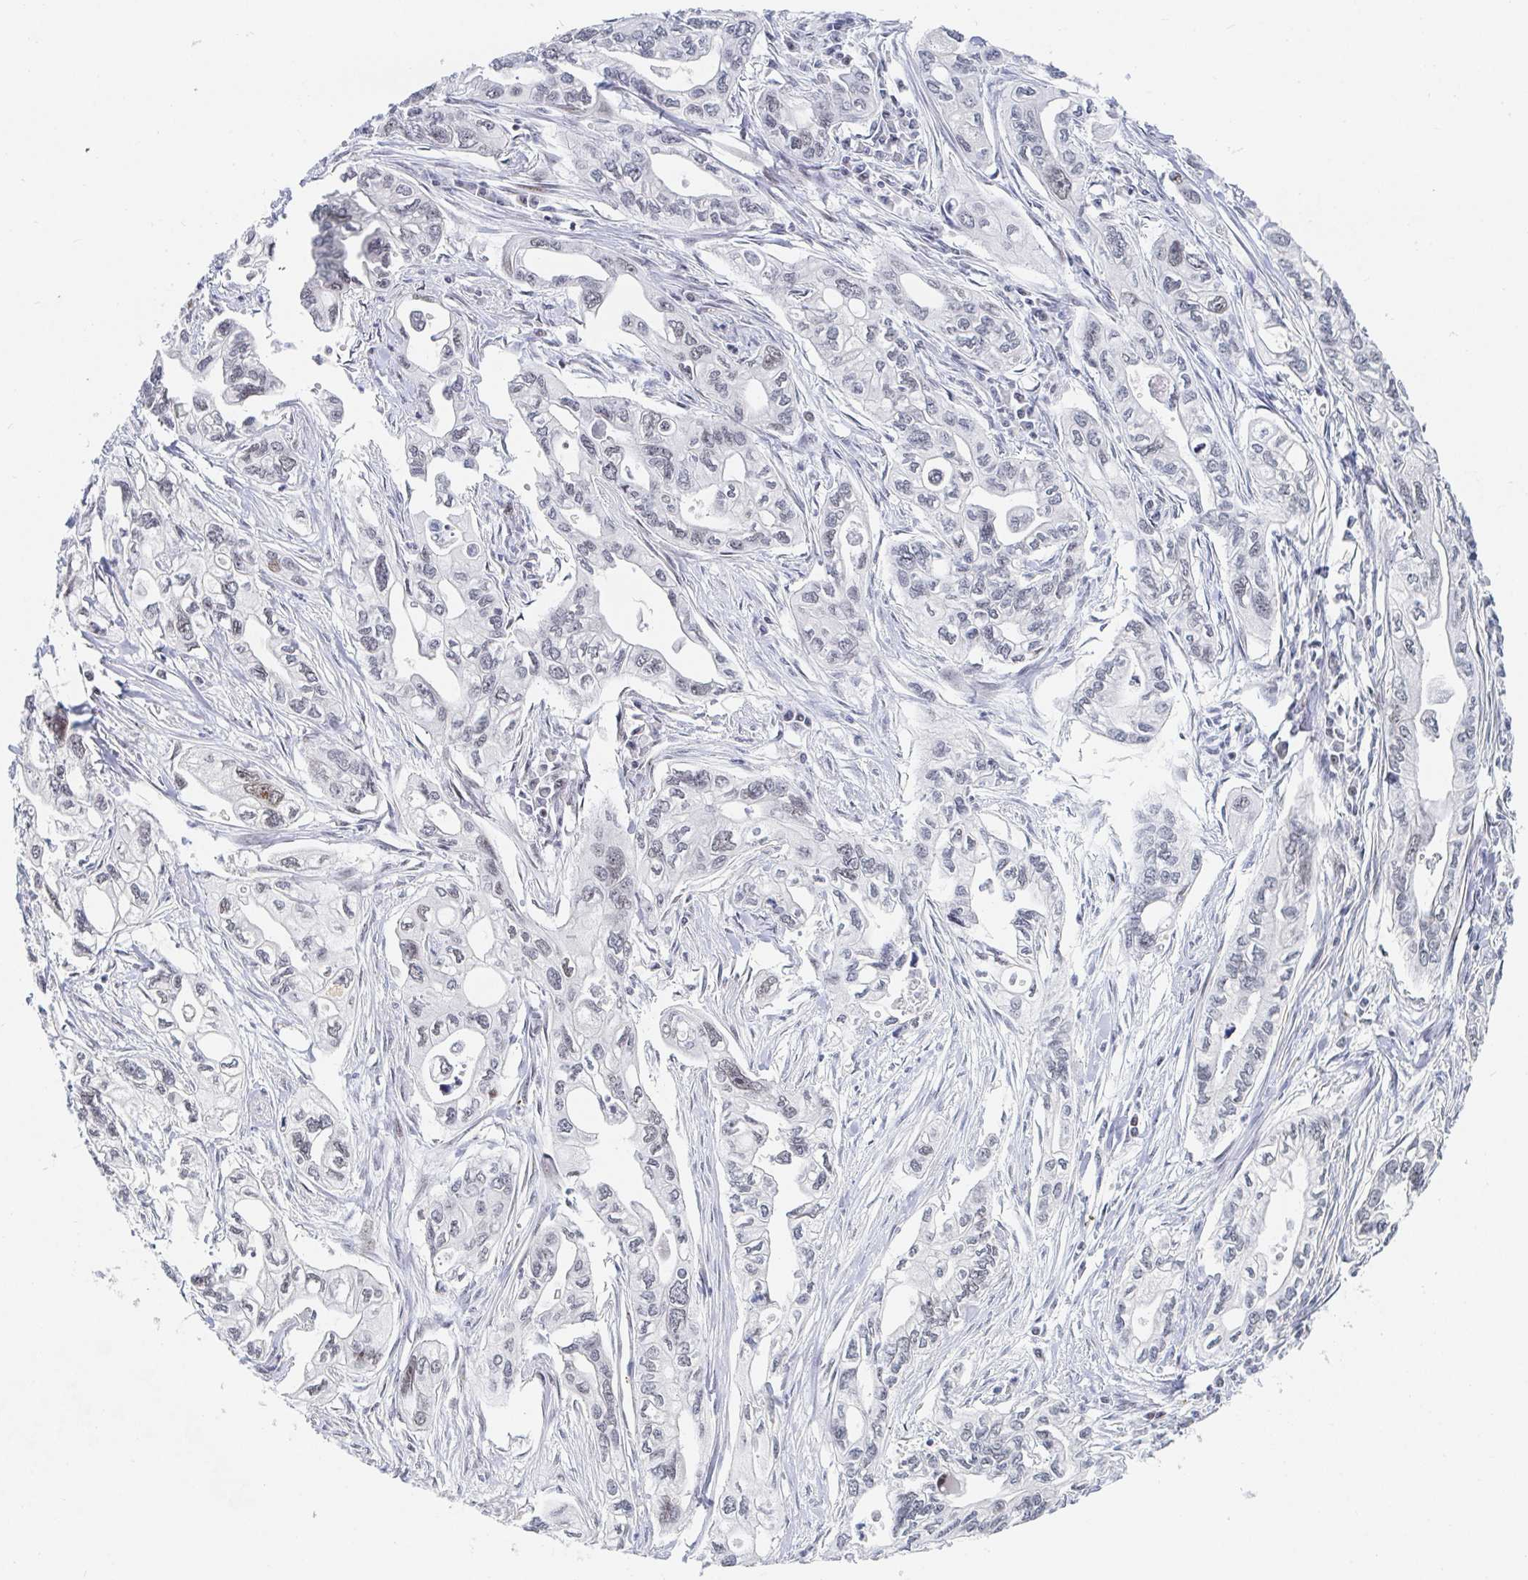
{"staining": {"intensity": "weak", "quantity": "<25%", "location": "nuclear"}, "tissue": "pancreatic cancer", "cell_type": "Tumor cells", "image_type": "cancer", "snomed": [{"axis": "morphology", "description": "Adenocarcinoma, NOS"}, {"axis": "topography", "description": "Pancreas"}], "caption": "Pancreatic cancer was stained to show a protein in brown. There is no significant expression in tumor cells. (DAB (3,3'-diaminobenzidine) IHC with hematoxylin counter stain).", "gene": "CHD2", "patient": {"sex": "male", "age": 68}}